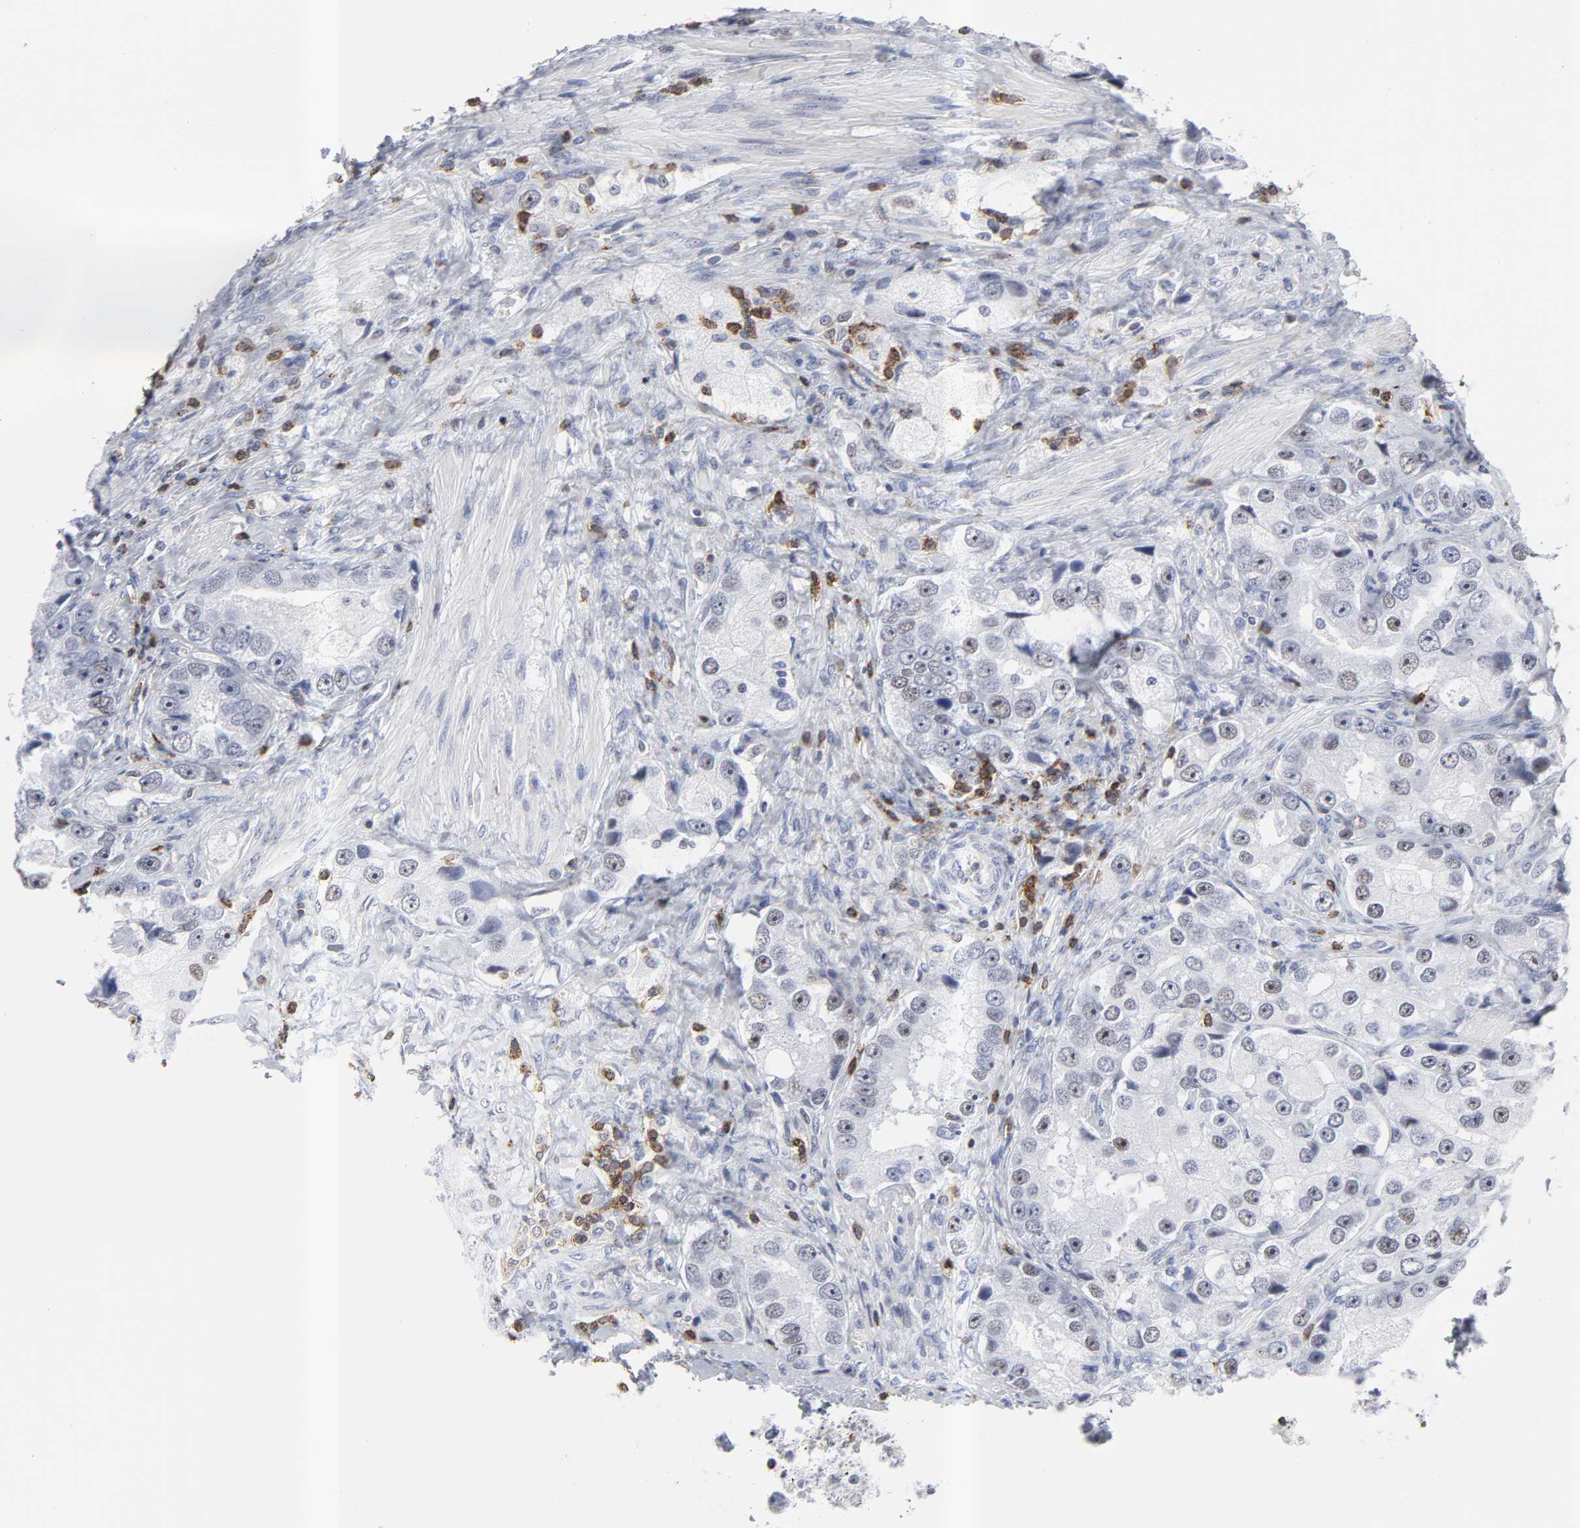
{"staining": {"intensity": "weak", "quantity": "<25%", "location": "nuclear"}, "tissue": "prostate cancer", "cell_type": "Tumor cells", "image_type": "cancer", "snomed": [{"axis": "morphology", "description": "Adenocarcinoma, High grade"}, {"axis": "topography", "description": "Prostate"}], "caption": "IHC micrograph of human prostate cancer (high-grade adenocarcinoma) stained for a protein (brown), which displays no expression in tumor cells.", "gene": "CD2", "patient": {"sex": "male", "age": 63}}